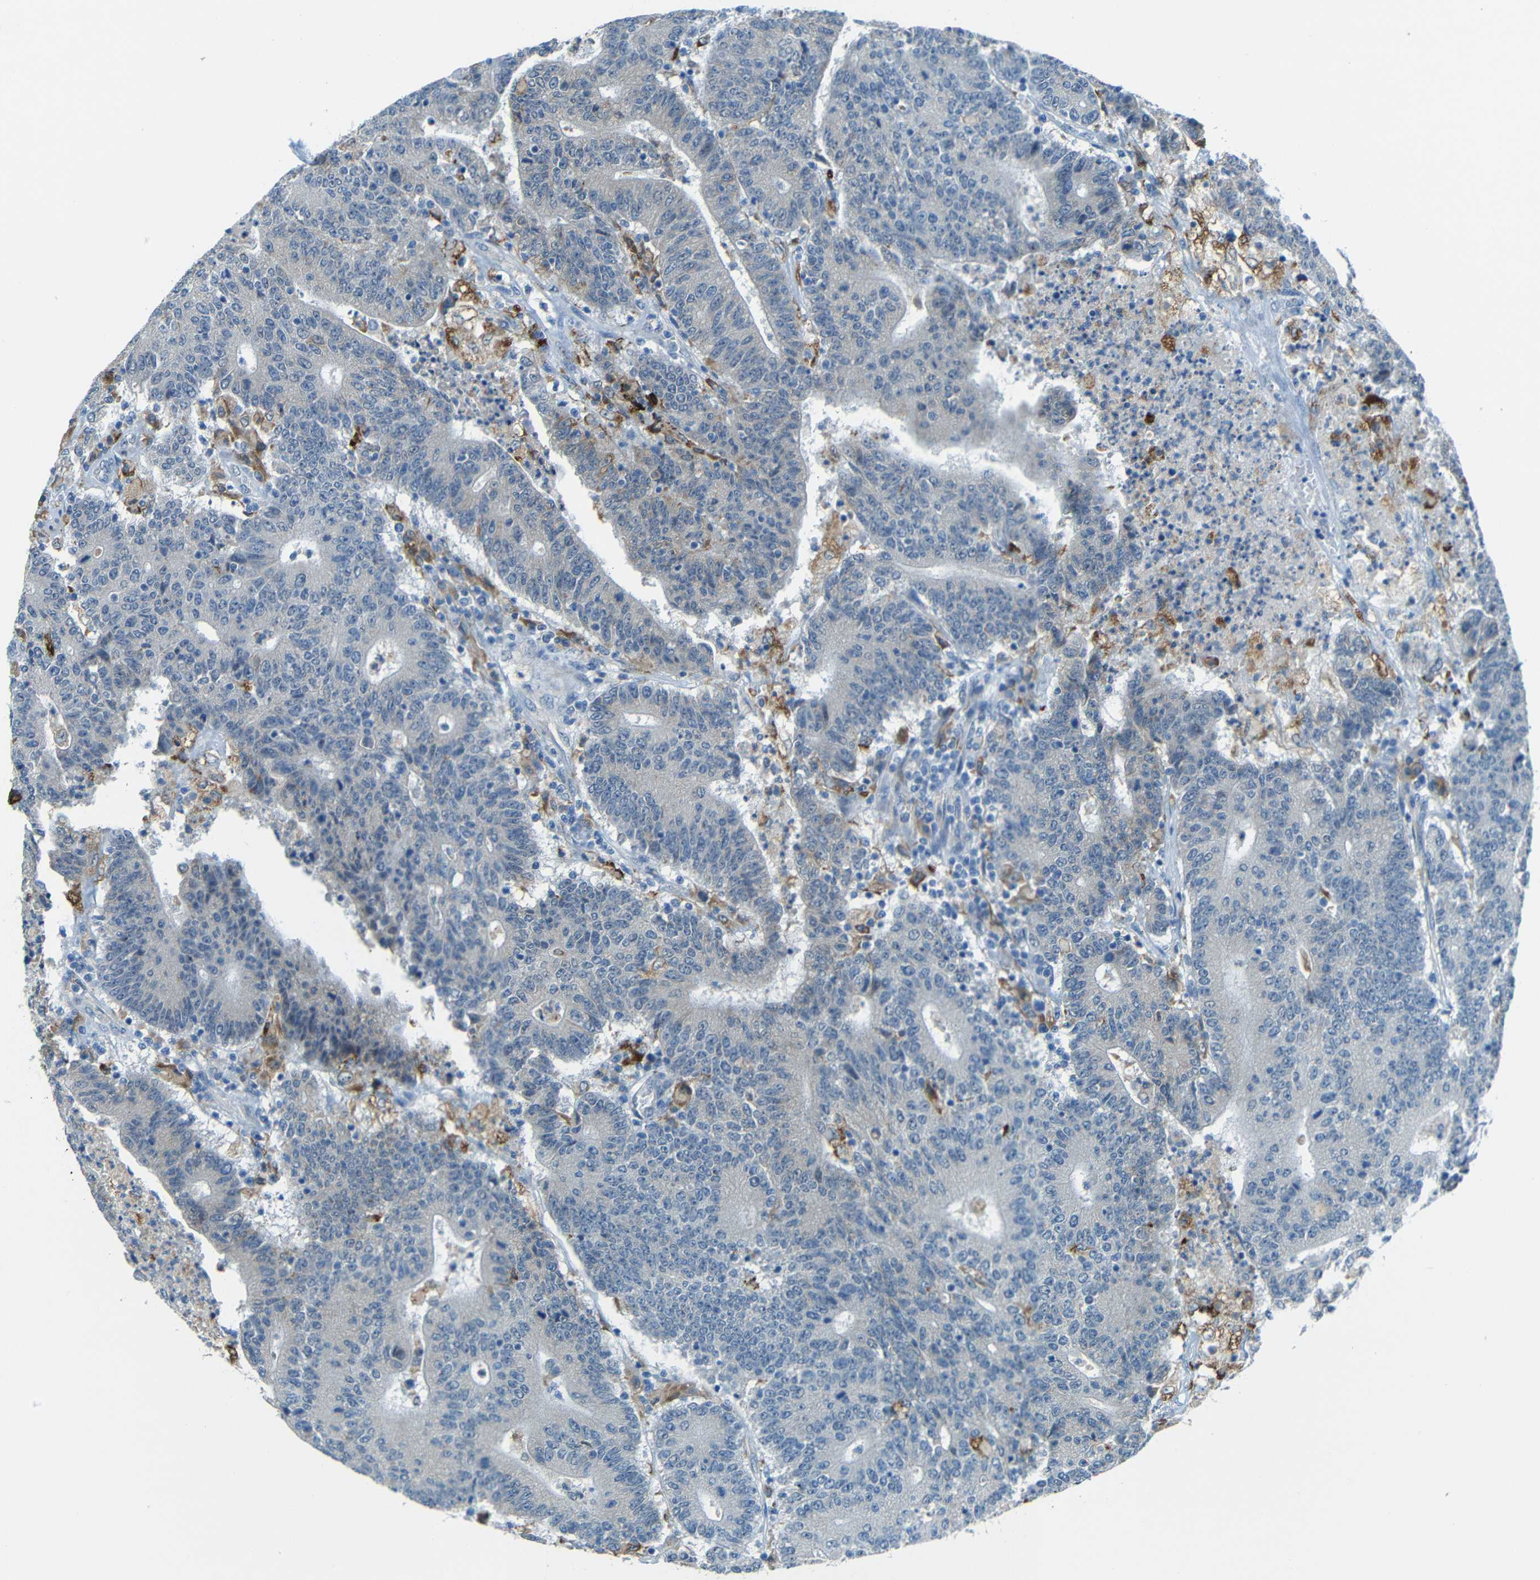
{"staining": {"intensity": "negative", "quantity": "none", "location": "none"}, "tissue": "colorectal cancer", "cell_type": "Tumor cells", "image_type": "cancer", "snomed": [{"axis": "morphology", "description": "Normal tissue, NOS"}, {"axis": "morphology", "description": "Adenocarcinoma, NOS"}, {"axis": "topography", "description": "Colon"}], "caption": "Colorectal cancer (adenocarcinoma) stained for a protein using immunohistochemistry shows no staining tumor cells.", "gene": "ANKRD22", "patient": {"sex": "female", "age": 75}}